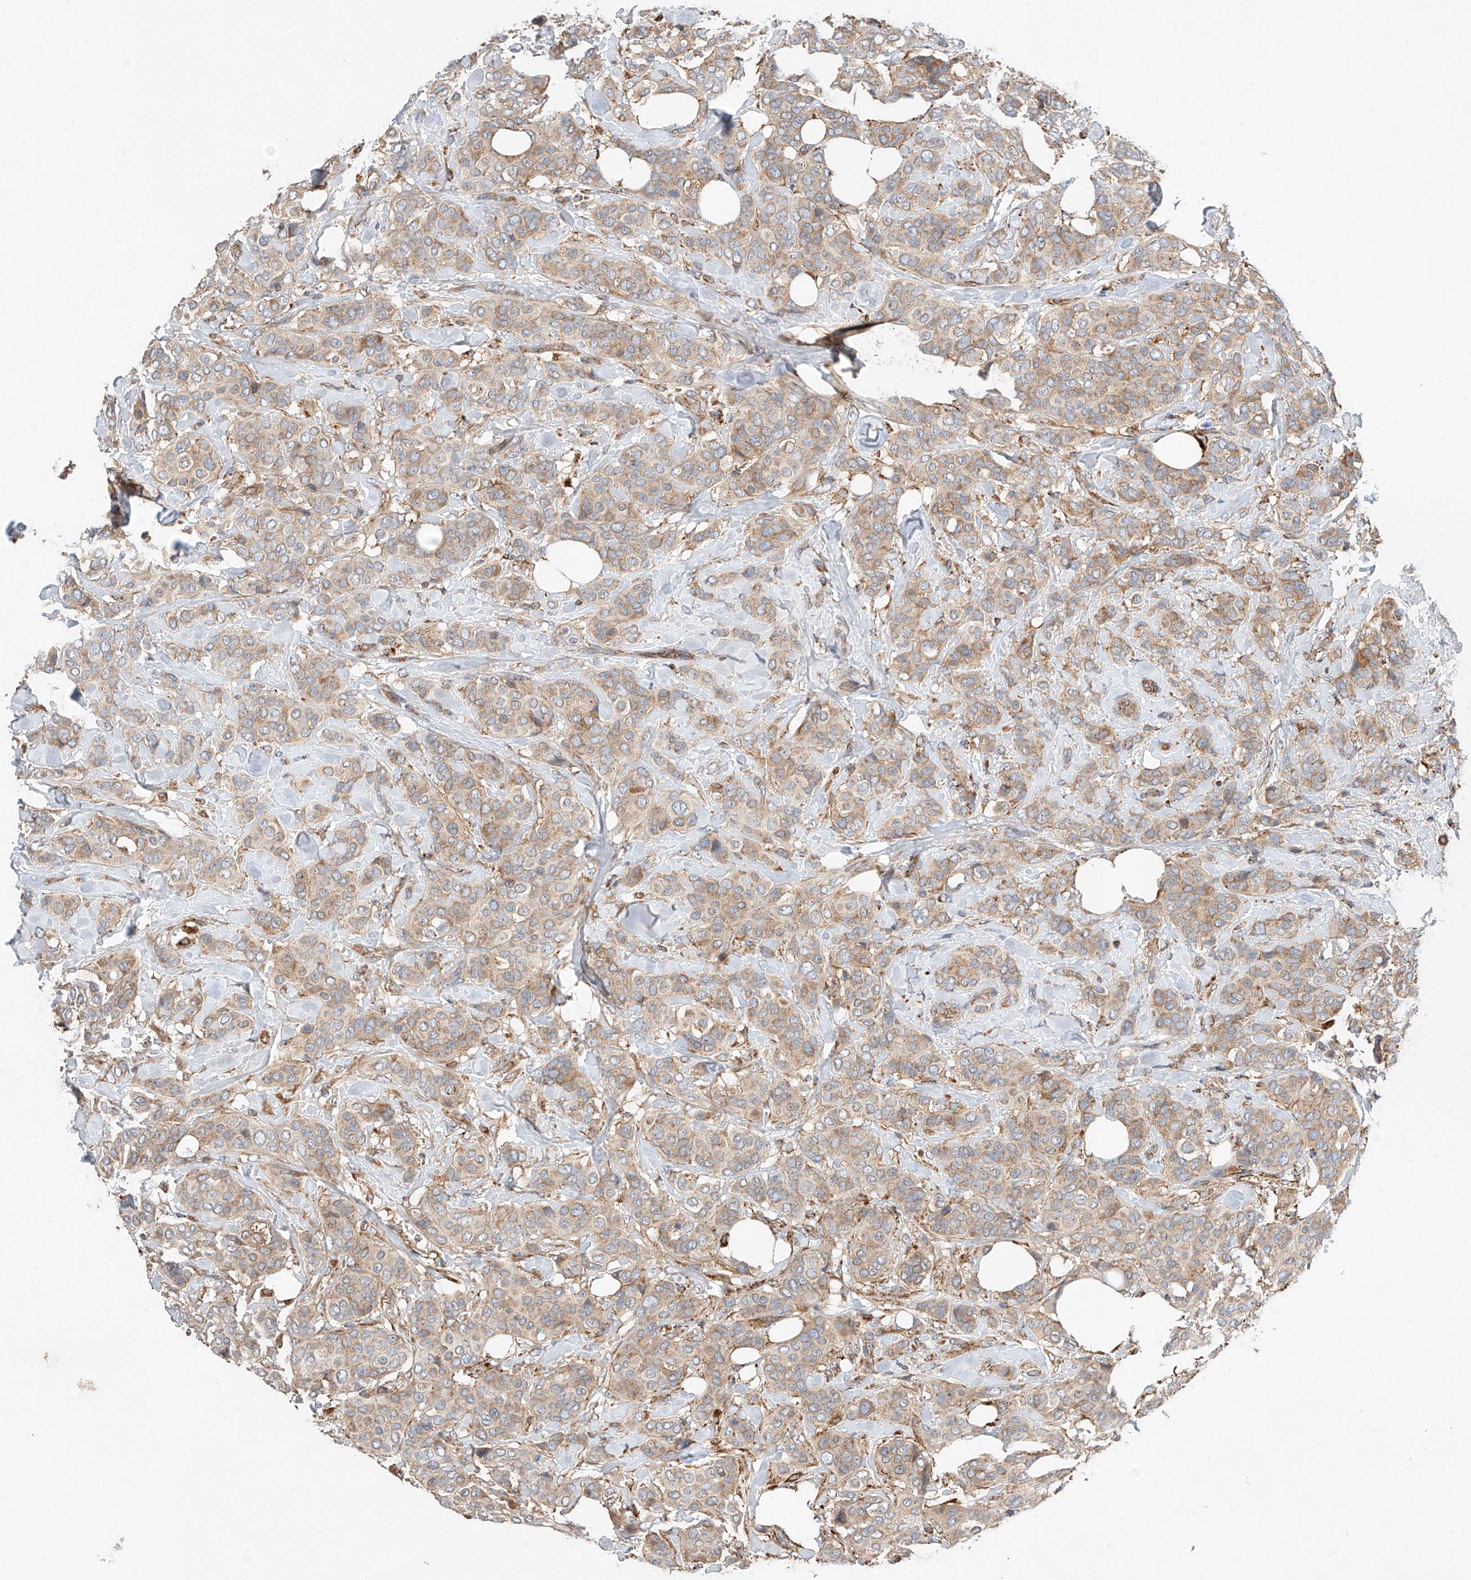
{"staining": {"intensity": "weak", "quantity": ">75%", "location": "cytoplasmic/membranous"}, "tissue": "breast cancer", "cell_type": "Tumor cells", "image_type": "cancer", "snomed": [{"axis": "morphology", "description": "Lobular carcinoma"}, {"axis": "topography", "description": "Breast"}], "caption": "Immunohistochemical staining of human breast cancer (lobular carcinoma) exhibits weak cytoplasmic/membranous protein expression in about >75% of tumor cells. Using DAB (brown) and hematoxylin (blue) stains, captured at high magnification using brightfield microscopy.", "gene": "RUSC1", "patient": {"sex": "female", "age": 51}}